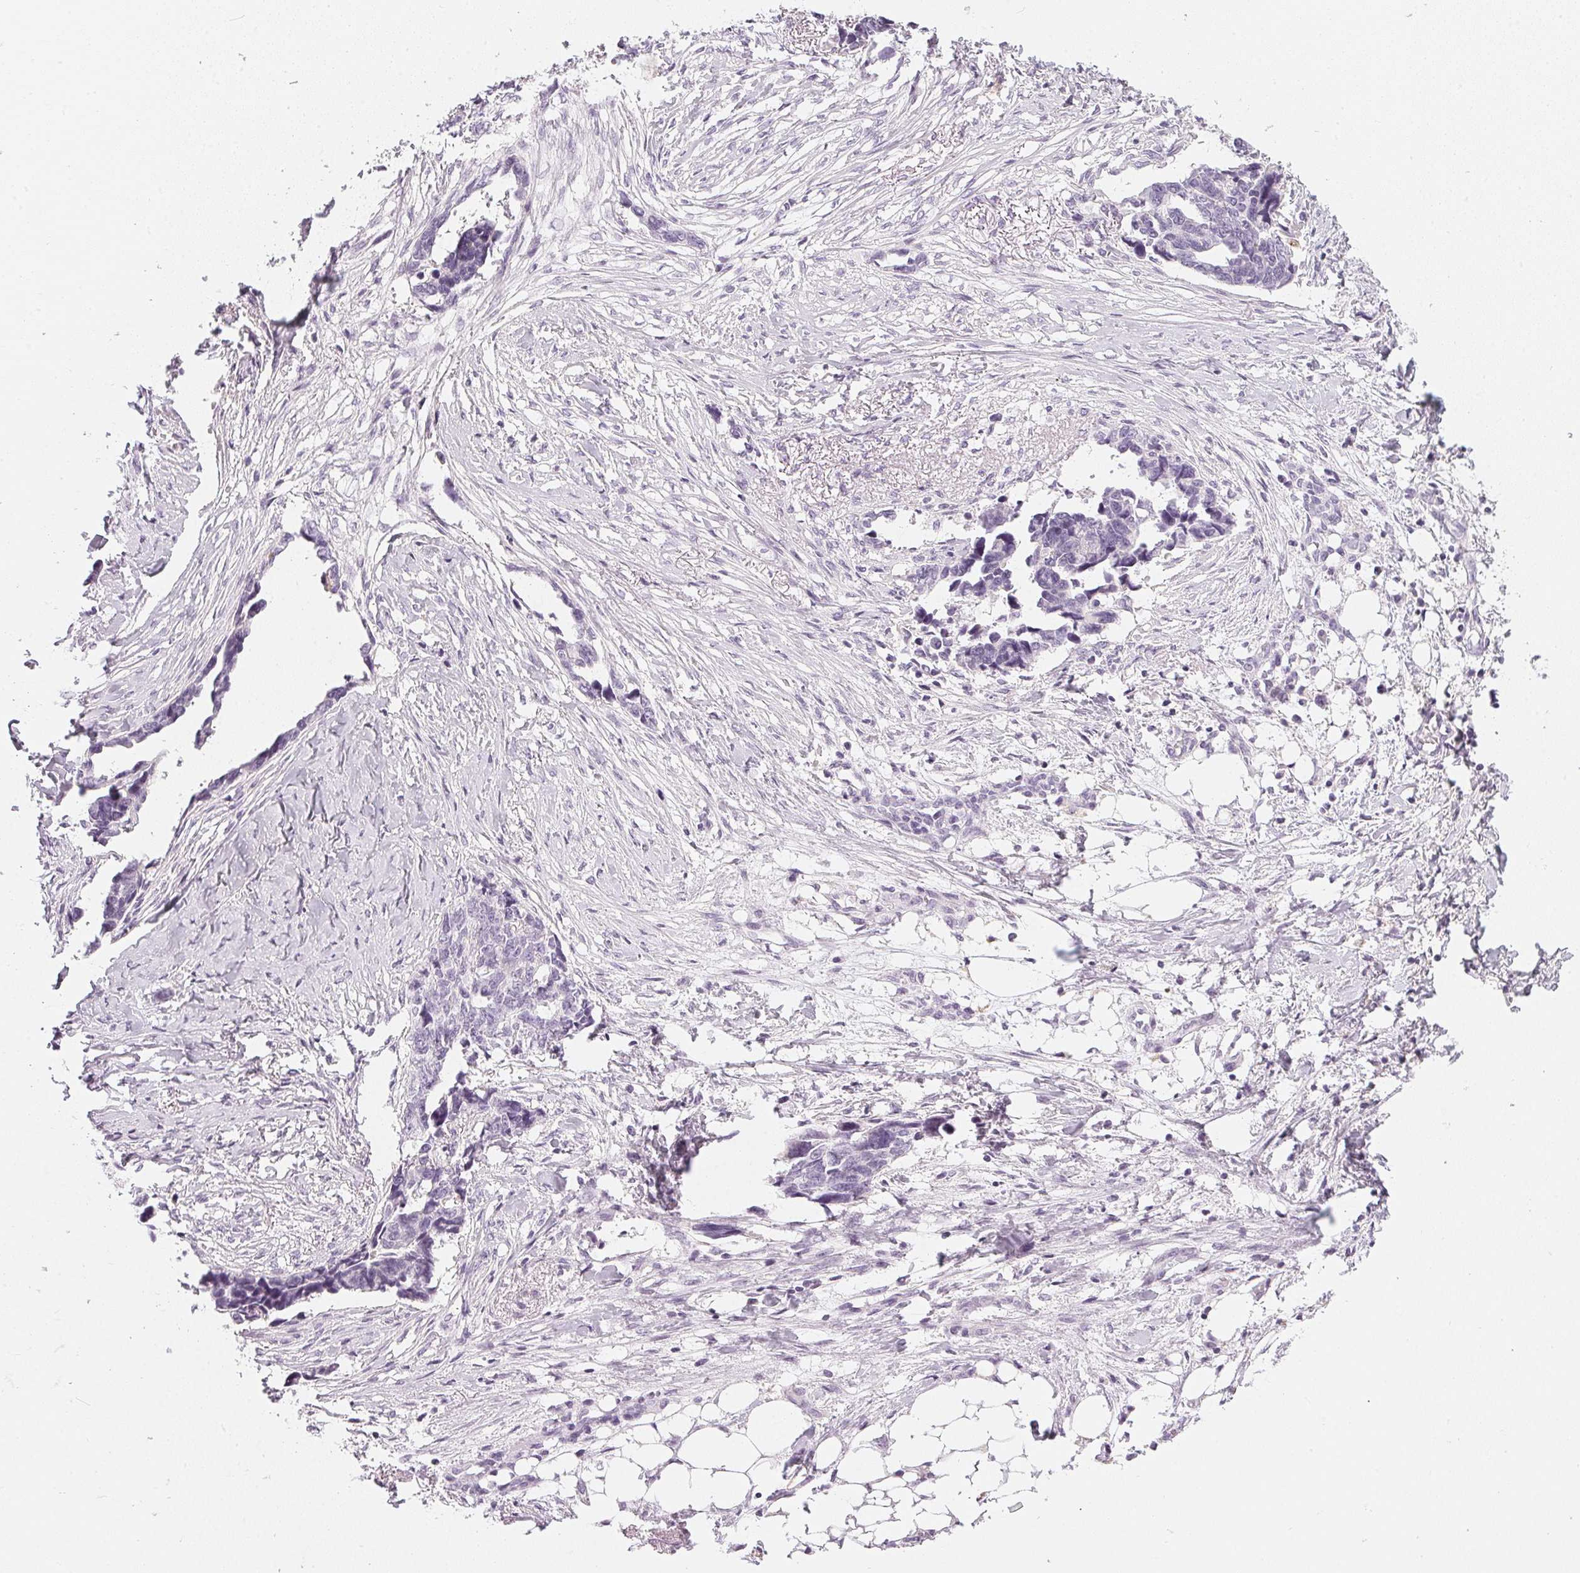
{"staining": {"intensity": "negative", "quantity": "none", "location": "none"}, "tissue": "ovarian cancer", "cell_type": "Tumor cells", "image_type": "cancer", "snomed": [{"axis": "morphology", "description": "Cystadenocarcinoma, serous, NOS"}, {"axis": "topography", "description": "Ovary"}], "caption": "Immunohistochemistry of serous cystadenocarcinoma (ovarian) exhibits no expression in tumor cells. (Stains: DAB (3,3'-diaminobenzidine) immunohistochemistry with hematoxylin counter stain, Microscopy: brightfield microscopy at high magnification).", "gene": "CHST4", "patient": {"sex": "female", "age": 69}}